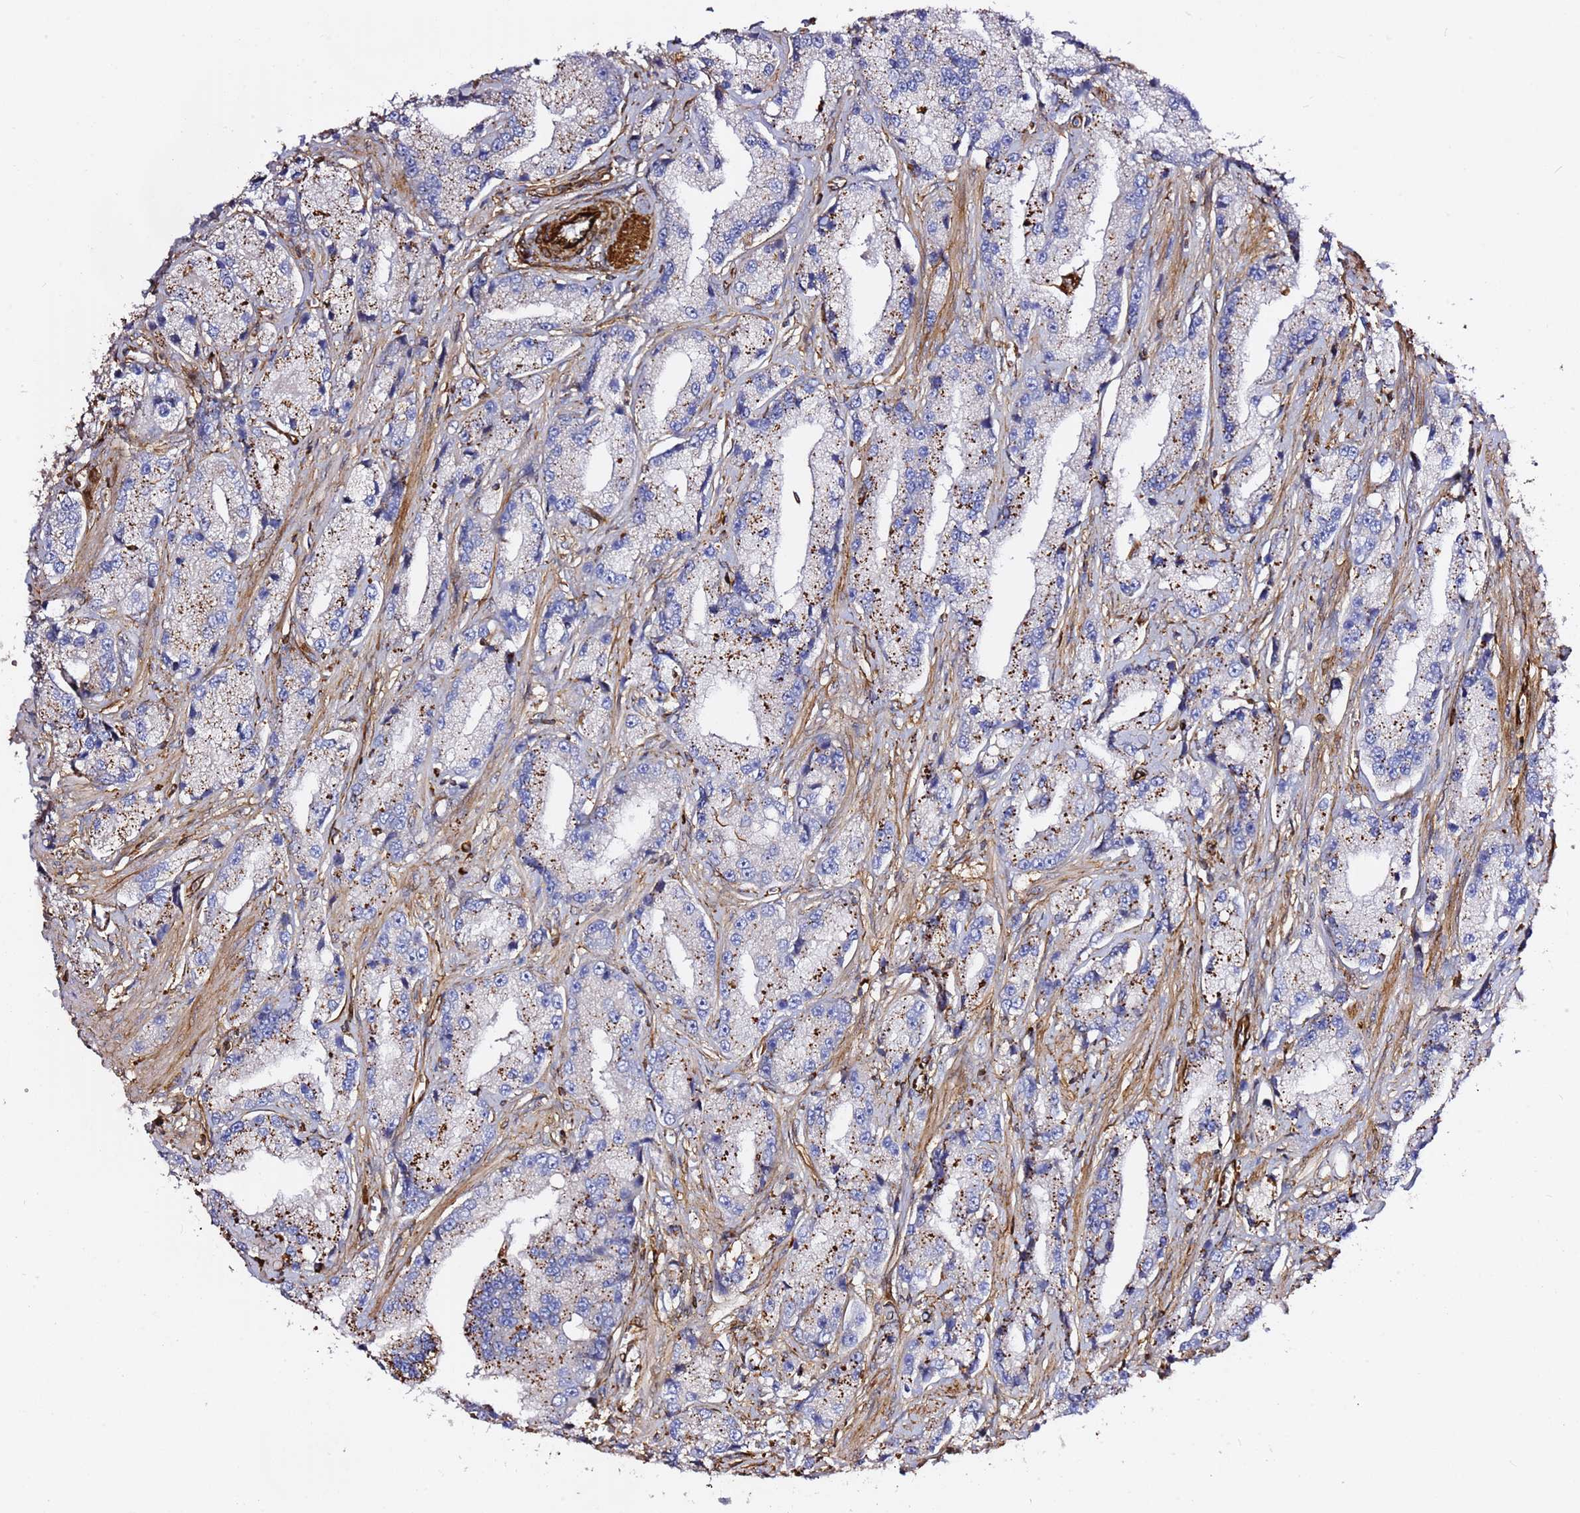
{"staining": {"intensity": "moderate", "quantity": "<25%", "location": "cytoplasmic/membranous"}, "tissue": "prostate cancer", "cell_type": "Tumor cells", "image_type": "cancer", "snomed": [{"axis": "morphology", "description": "Adenocarcinoma, High grade"}, {"axis": "topography", "description": "Prostate"}], "caption": "Protein analysis of prostate cancer tissue demonstrates moderate cytoplasmic/membranous positivity in about <25% of tumor cells.", "gene": "MRGPRE", "patient": {"sex": "male", "age": 74}}